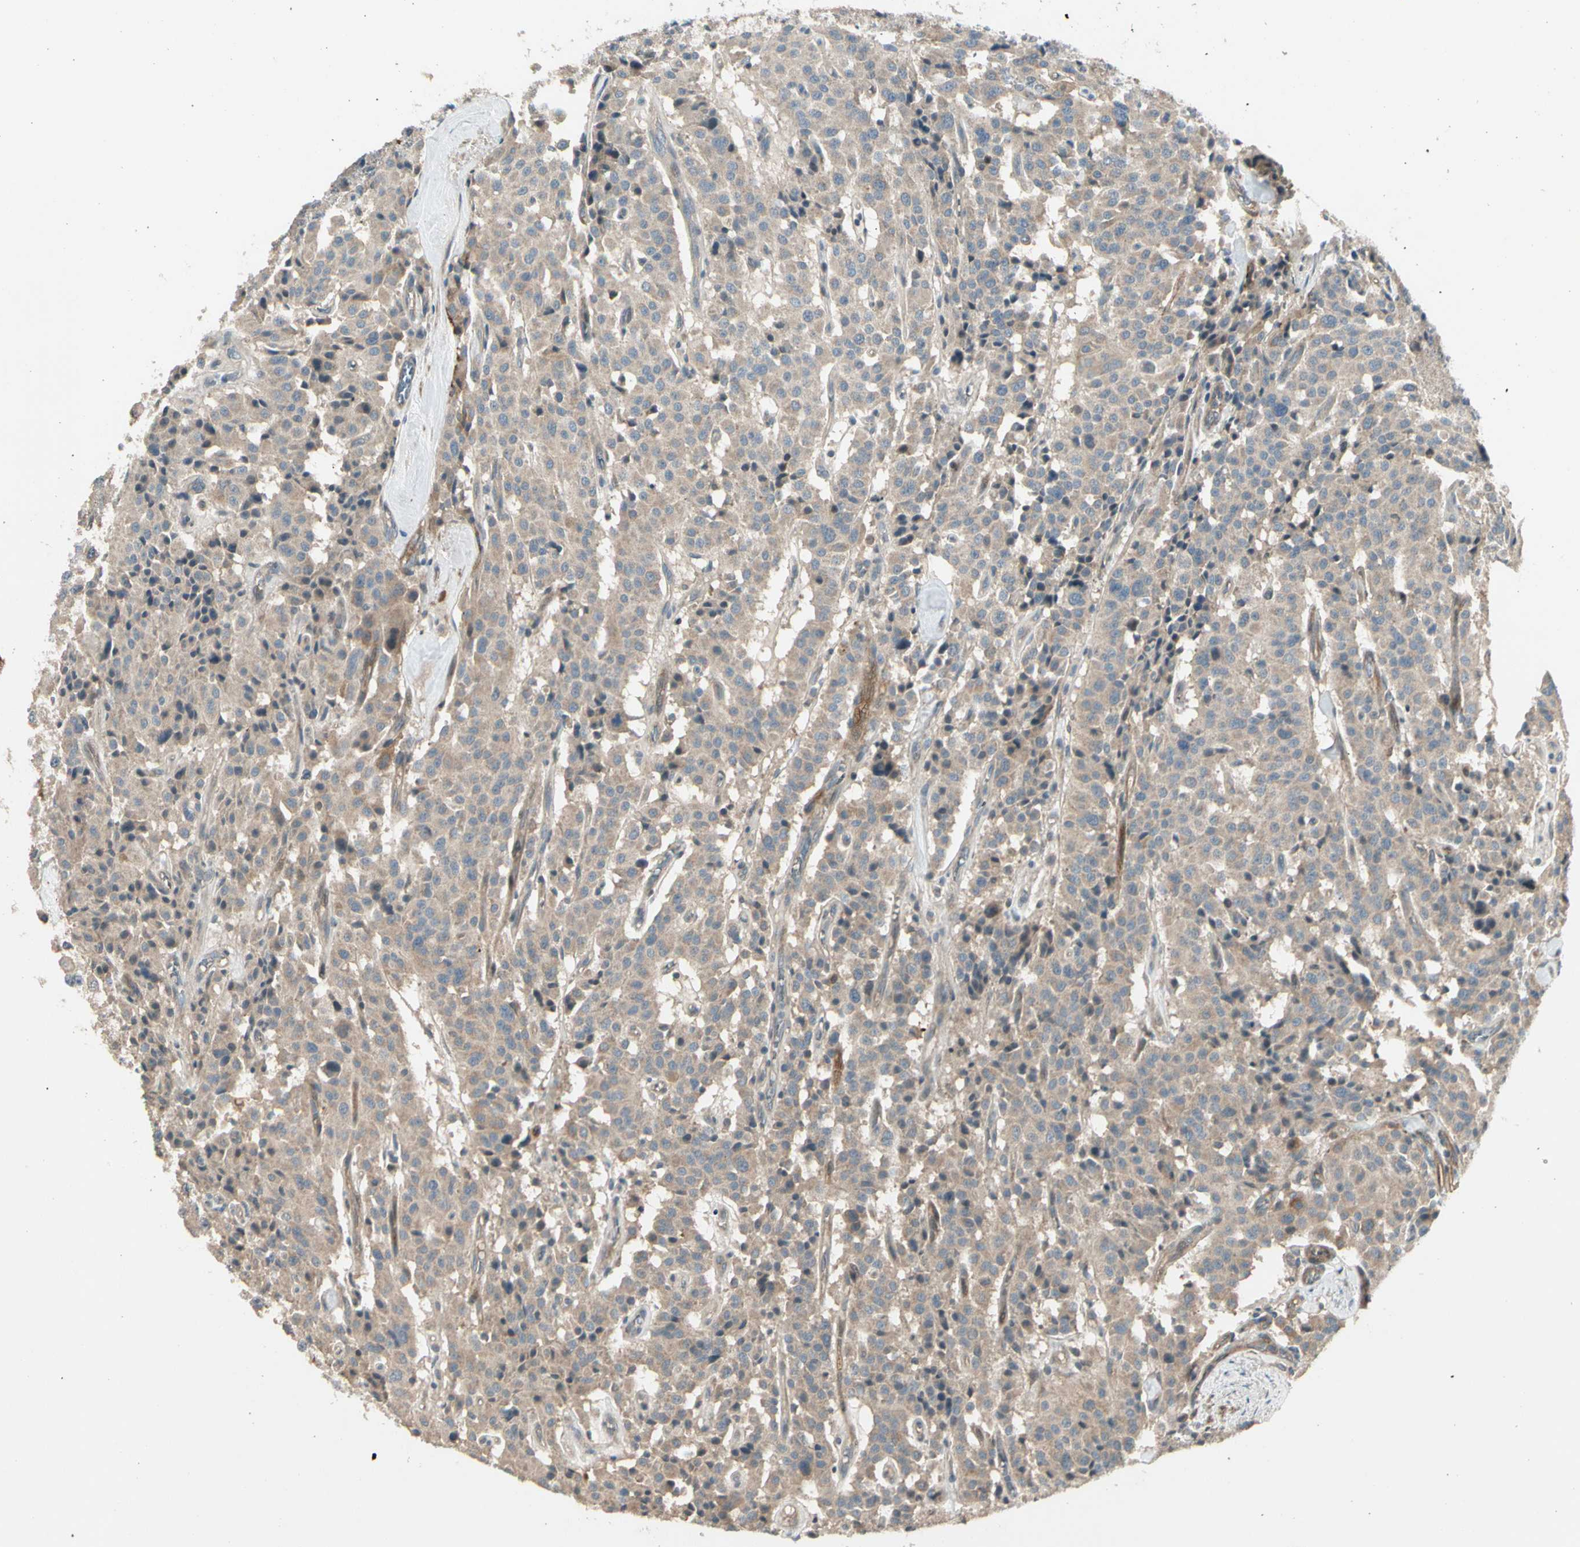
{"staining": {"intensity": "weak", "quantity": ">75%", "location": "cytoplasmic/membranous"}, "tissue": "carcinoid", "cell_type": "Tumor cells", "image_type": "cancer", "snomed": [{"axis": "morphology", "description": "Carcinoid, malignant, NOS"}, {"axis": "topography", "description": "Lung"}], "caption": "Carcinoid (malignant) tissue displays weak cytoplasmic/membranous positivity in about >75% of tumor cells, visualized by immunohistochemistry.", "gene": "ACVR1", "patient": {"sex": "male", "age": 30}}